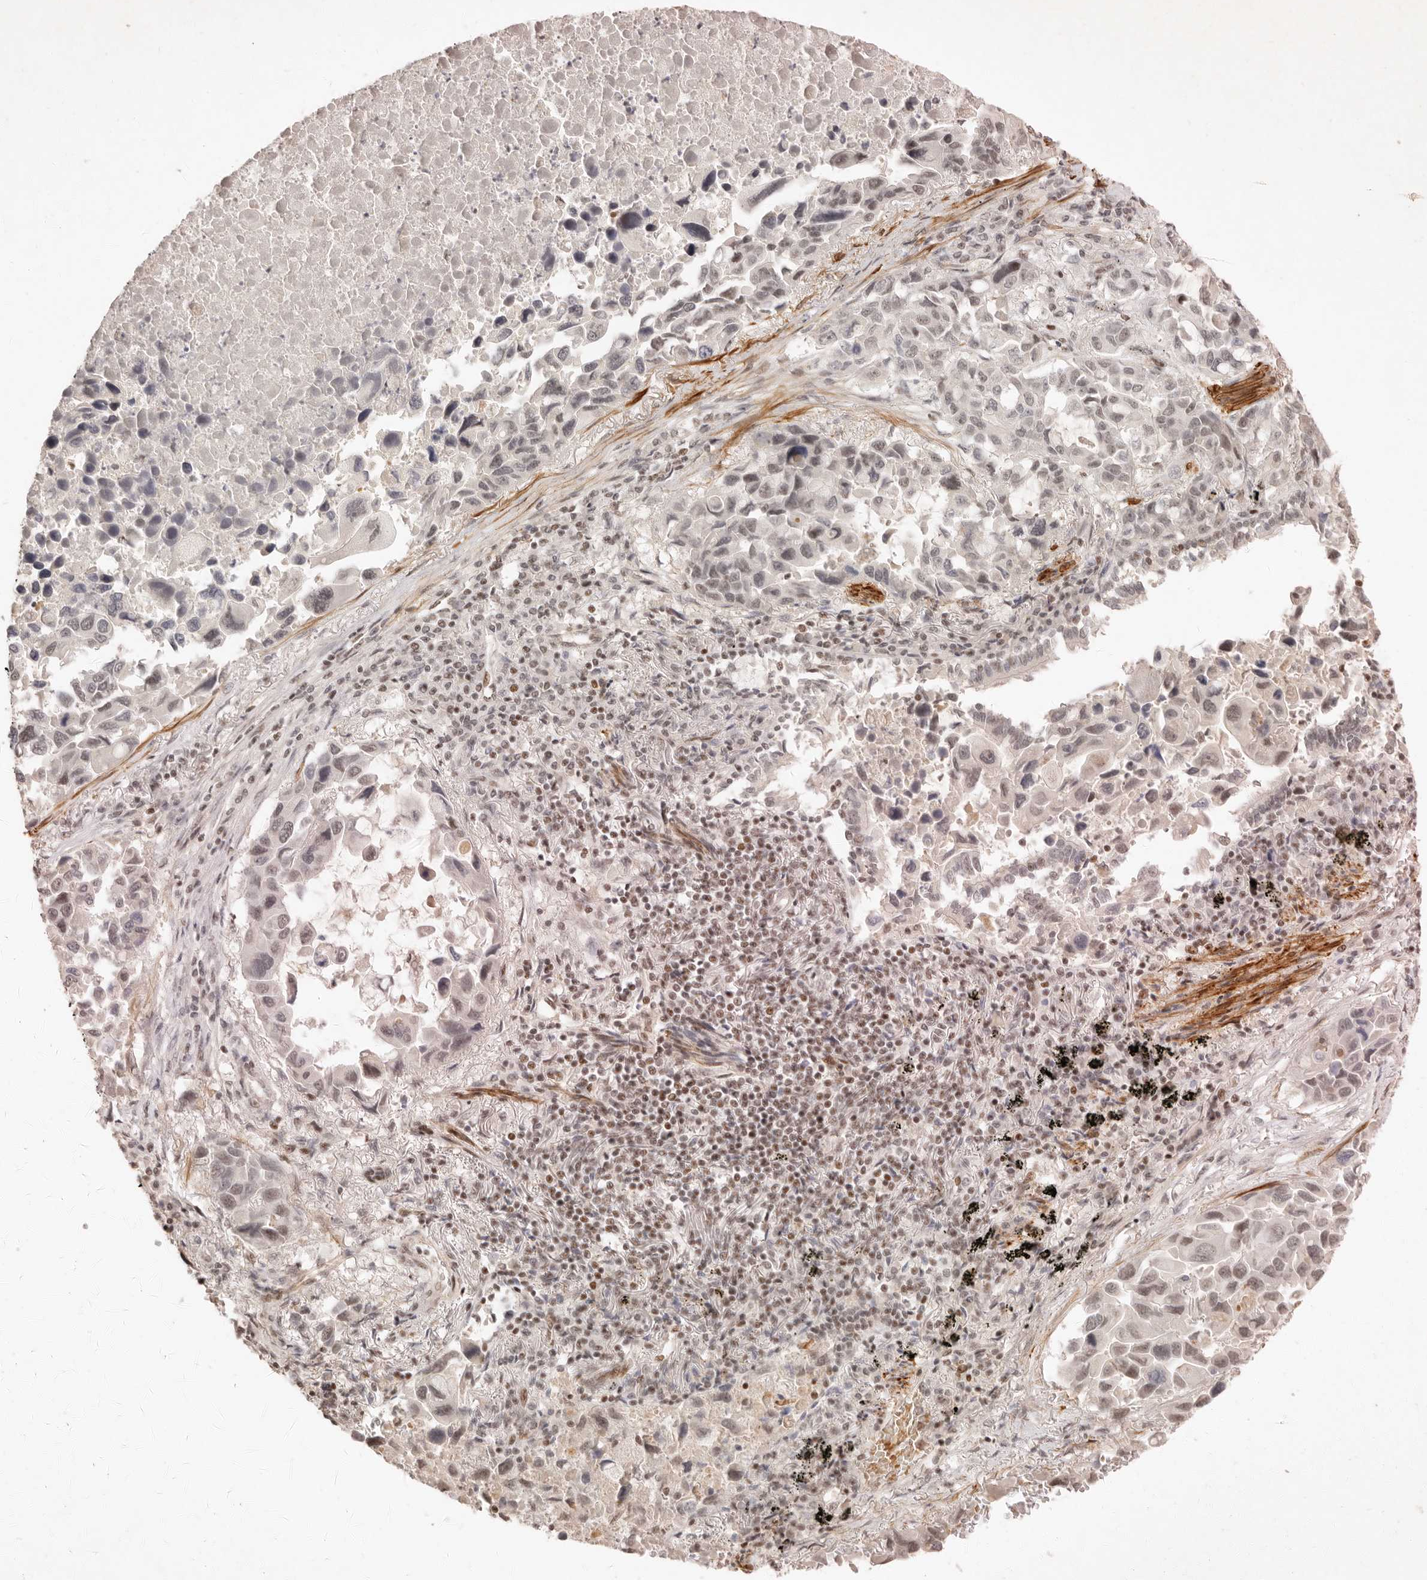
{"staining": {"intensity": "weak", "quantity": "25%-75%", "location": "nuclear"}, "tissue": "lung cancer", "cell_type": "Tumor cells", "image_type": "cancer", "snomed": [{"axis": "morphology", "description": "Adenocarcinoma, NOS"}, {"axis": "topography", "description": "Lung"}], "caption": "There is low levels of weak nuclear expression in tumor cells of lung adenocarcinoma, as demonstrated by immunohistochemical staining (brown color).", "gene": "GABPA", "patient": {"sex": "male", "age": 64}}